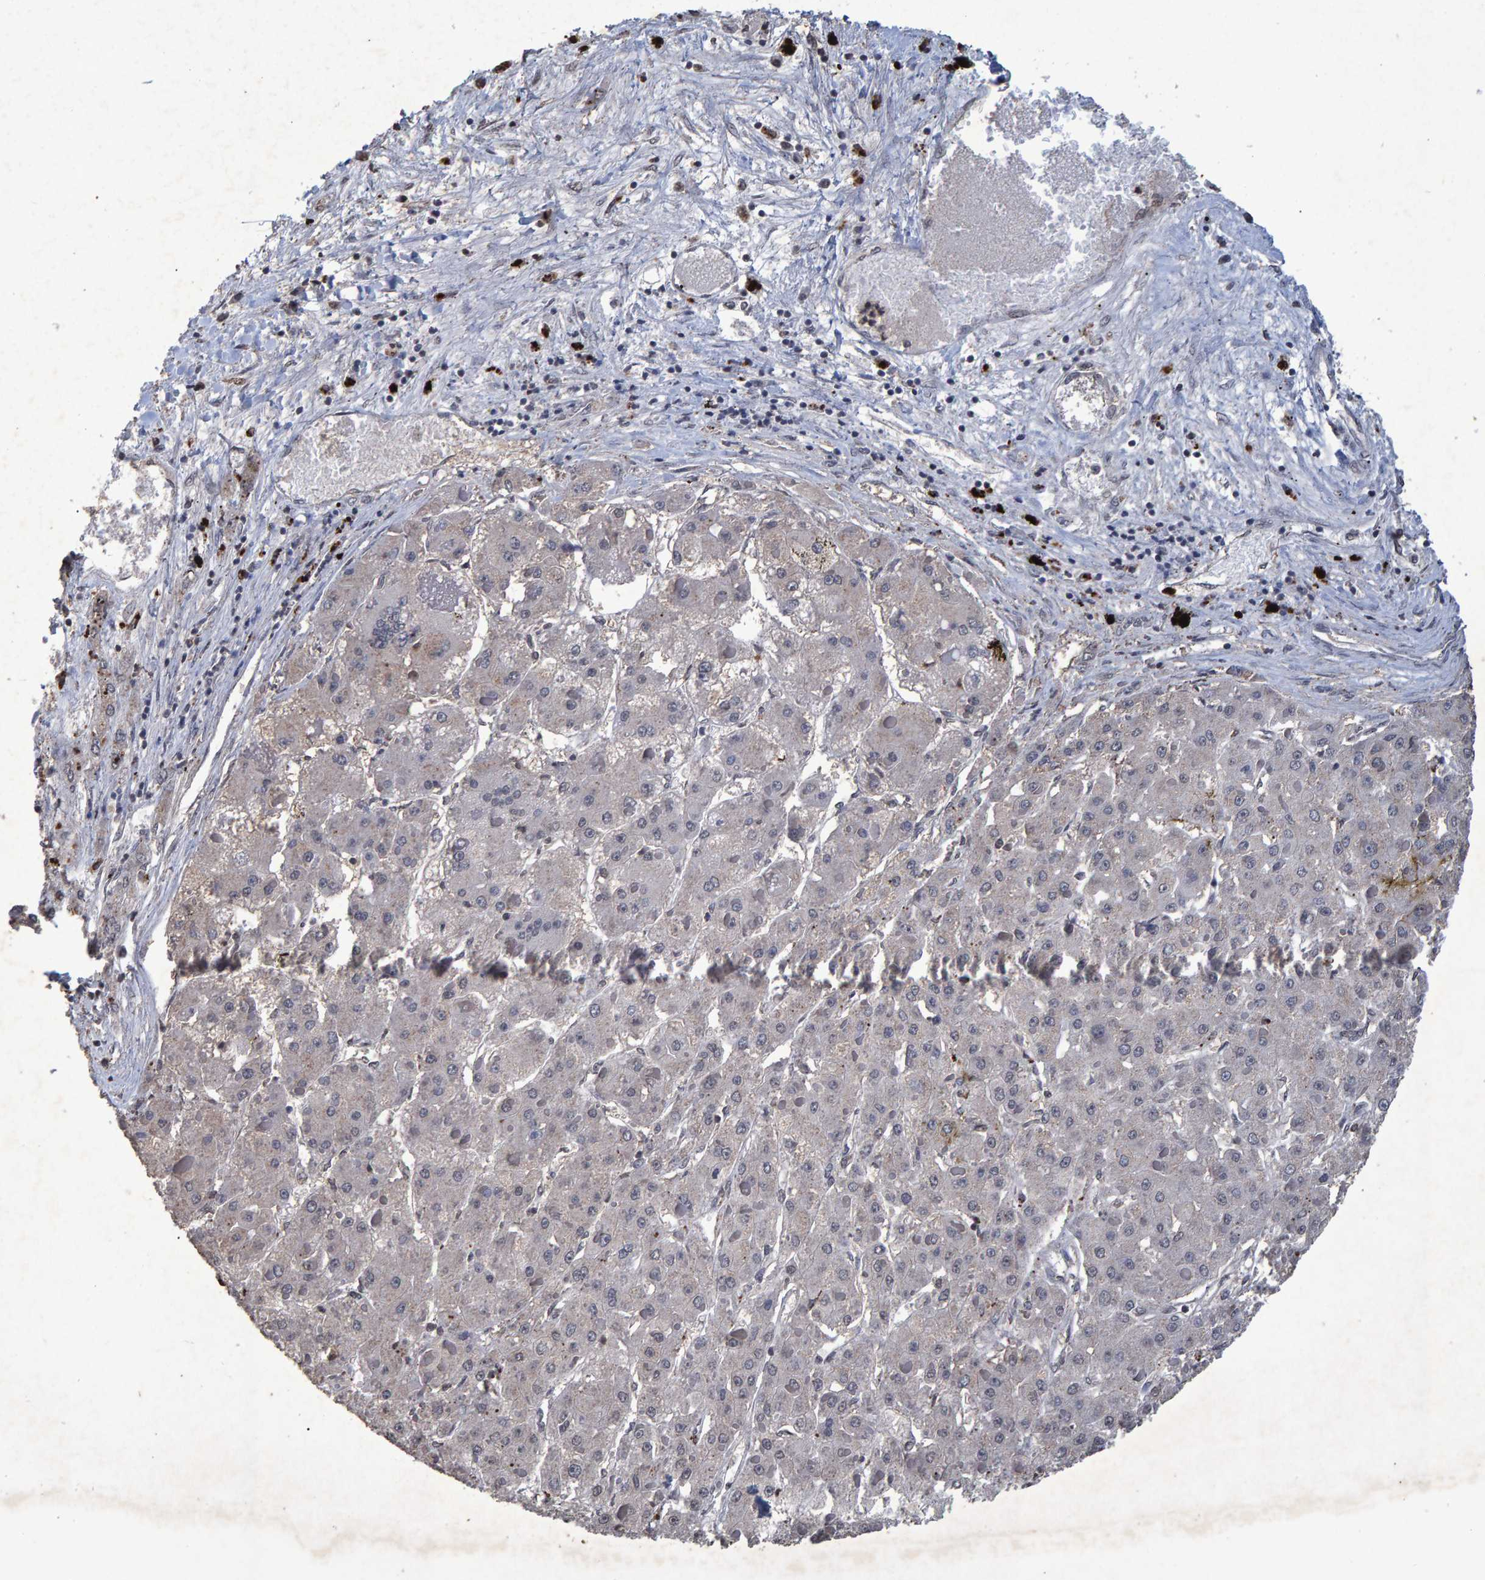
{"staining": {"intensity": "negative", "quantity": "none", "location": "none"}, "tissue": "liver cancer", "cell_type": "Tumor cells", "image_type": "cancer", "snomed": [{"axis": "morphology", "description": "Carcinoma, Hepatocellular, NOS"}, {"axis": "topography", "description": "Liver"}], "caption": "Tumor cells are negative for brown protein staining in hepatocellular carcinoma (liver). (DAB IHC, high magnification).", "gene": "GALC", "patient": {"sex": "female", "age": 73}}